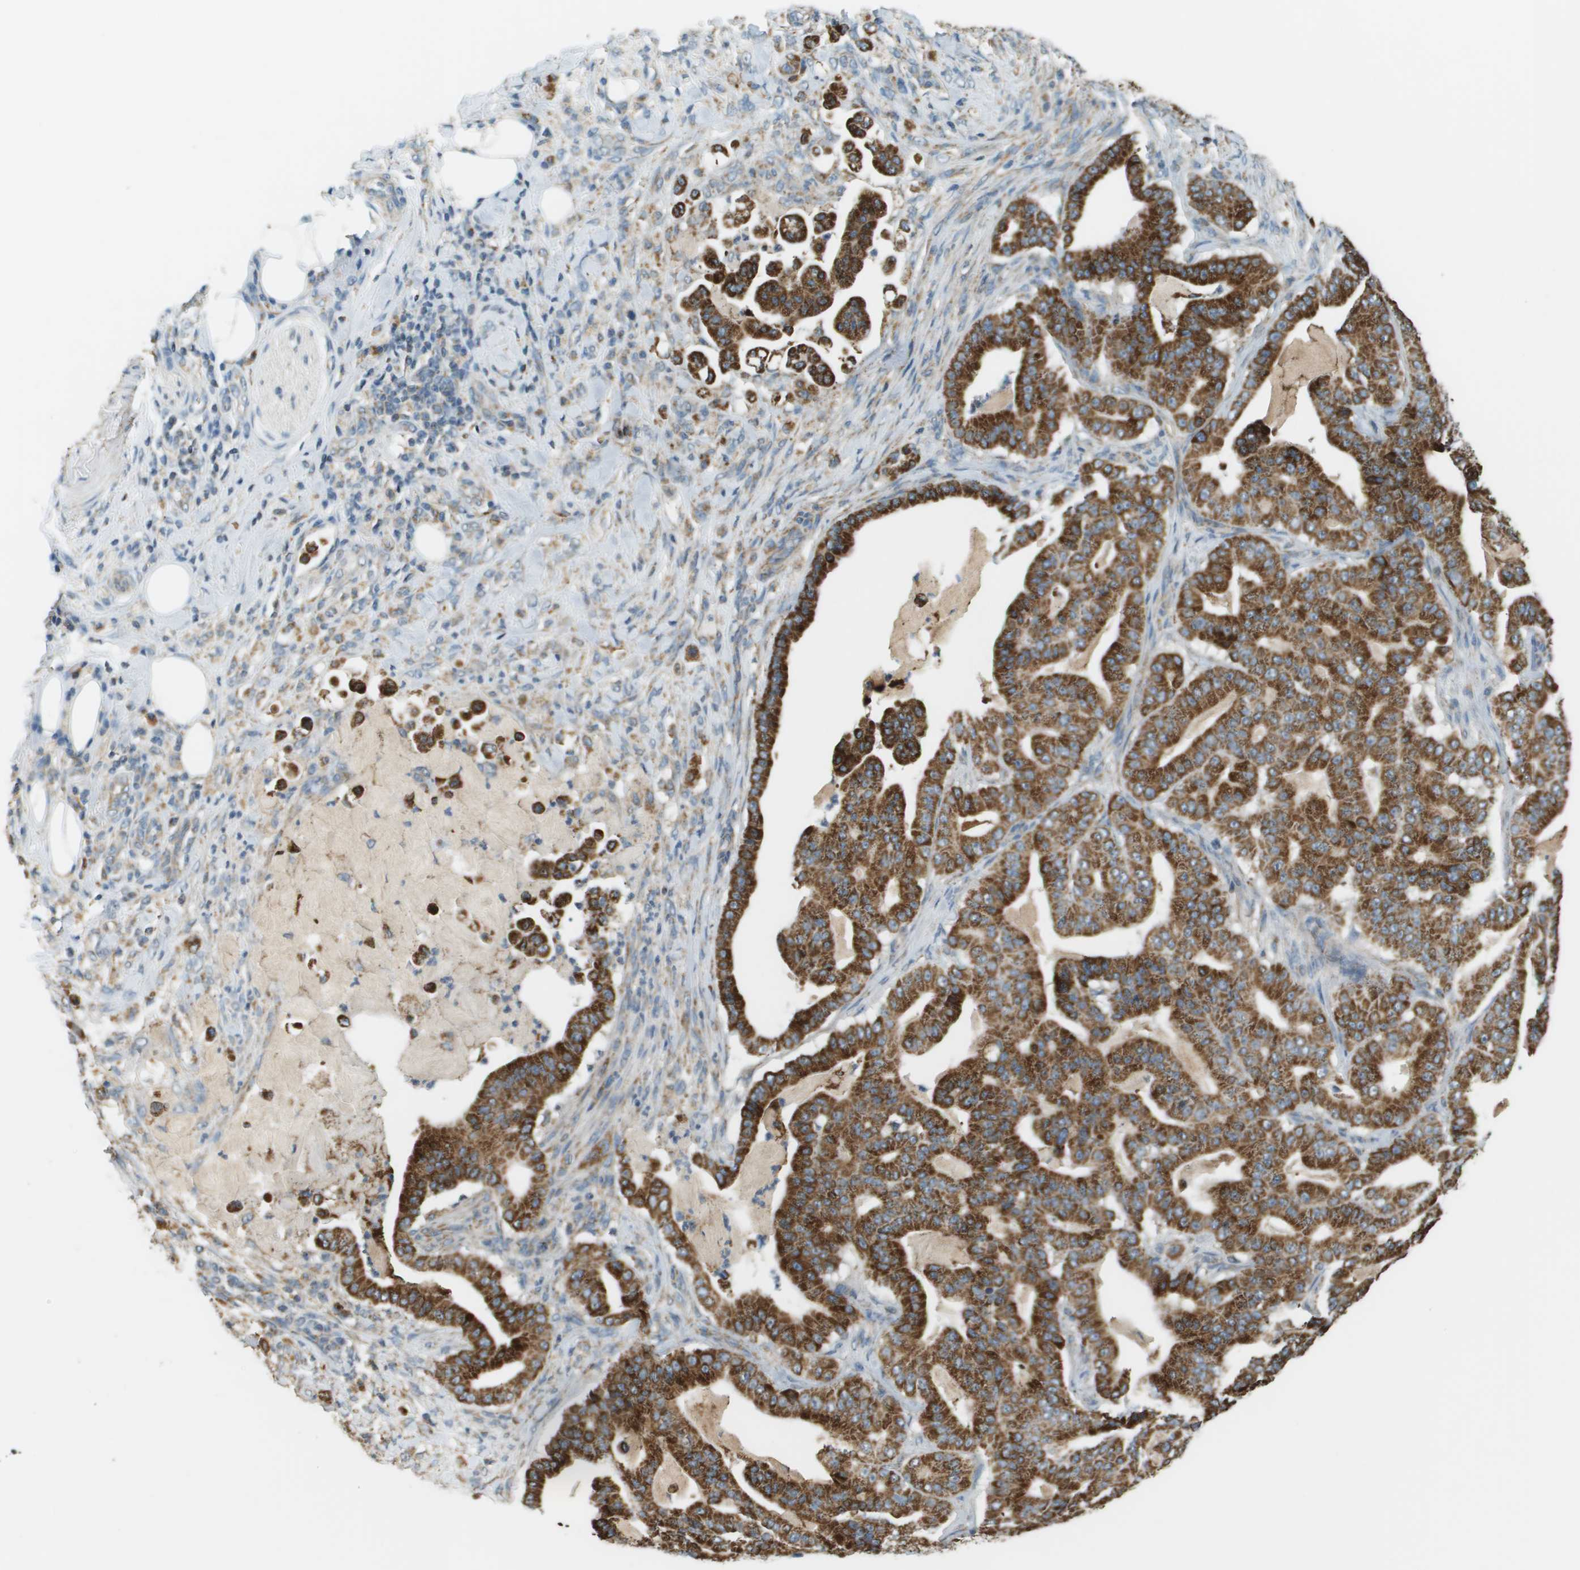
{"staining": {"intensity": "strong", "quantity": ">75%", "location": "cytoplasmic/membranous"}, "tissue": "pancreatic cancer", "cell_type": "Tumor cells", "image_type": "cancer", "snomed": [{"axis": "morphology", "description": "Adenocarcinoma, NOS"}, {"axis": "topography", "description": "Pancreas"}], "caption": "Pancreatic cancer (adenocarcinoma) stained for a protein (brown) shows strong cytoplasmic/membranous positive expression in about >75% of tumor cells.", "gene": "FH", "patient": {"sex": "male", "age": 63}}